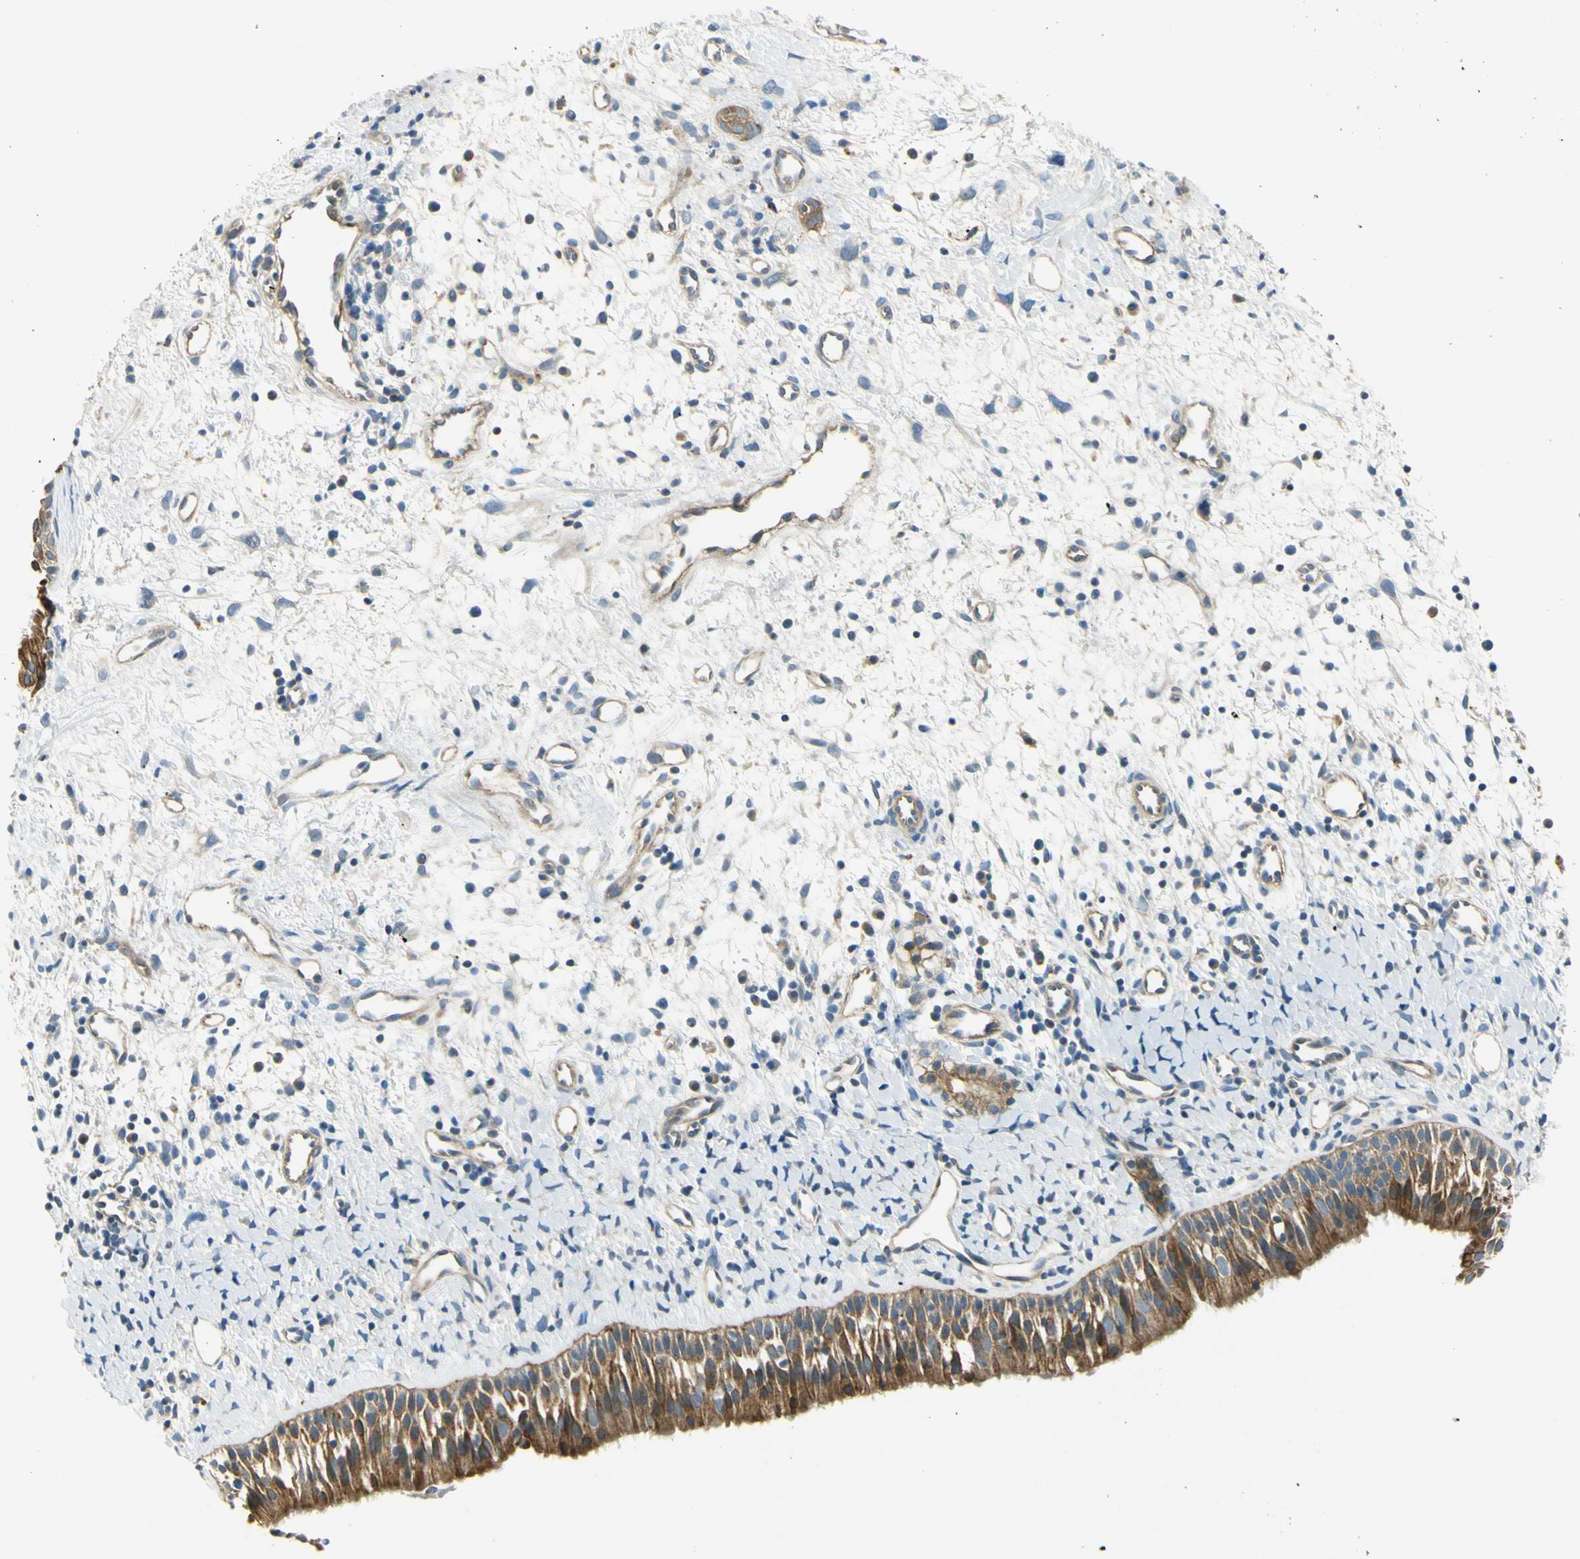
{"staining": {"intensity": "moderate", "quantity": ">75%", "location": "cytoplasmic/membranous"}, "tissue": "nasopharynx", "cell_type": "Respiratory epithelial cells", "image_type": "normal", "snomed": [{"axis": "morphology", "description": "Normal tissue, NOS"}, {"axis": "topography", "description": "Nasopharynx"}], "caption": "This image exhibits IHC staining of benign nasopharynx, with medium moderate cytoplasmic/membranous expression in approximately >75% of respiratory epithelial cells.", "gene": "LAMA3", "patient": {"sex": "male", "age": 22}}